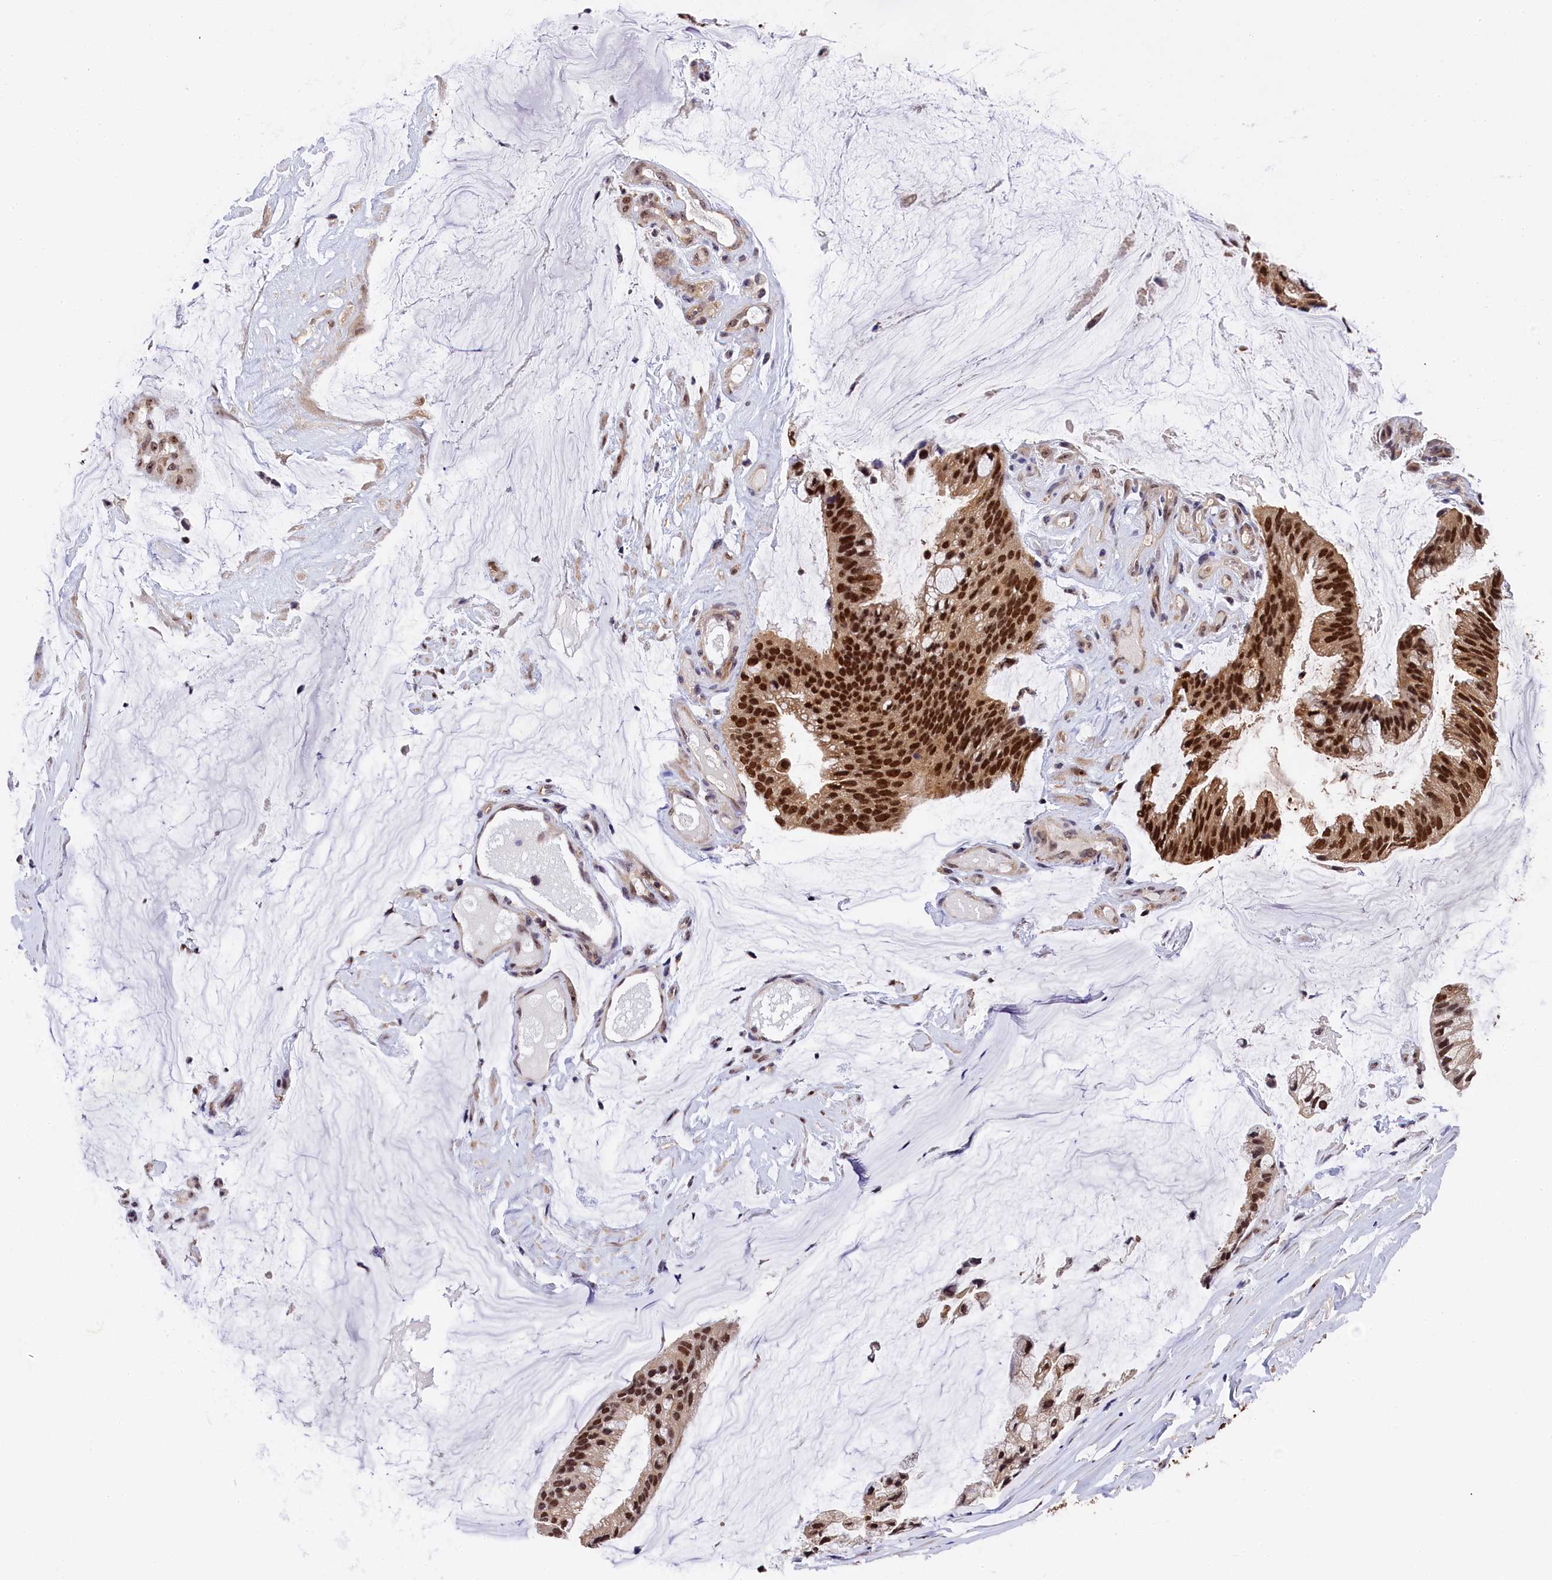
{"staining": {"intensity": "strong", "quantity": ">75%", "location": "cytoplasmic/membranous,nuclear"}, "tissue": "ovarian cancer", "cell_type": "Tumor cells", "image_type": "cancer", "snomed": [{"axis": "morphology", "description": "Cystadenocarcinoma, mucinous, NOS"}, {"axis": "topography", "description": "Ovary"}], "caption": "Ovarian cancer (mucinous cystadenocarcinoma) stained for a protein shows strong cytoplasmic/membranous and nuclear positivity in tumor cells. (DAB = brown stain, brightfield microscopy at high magnification).", "gene": "EIF6", "patient": {"sex": "female", "age": 39}}